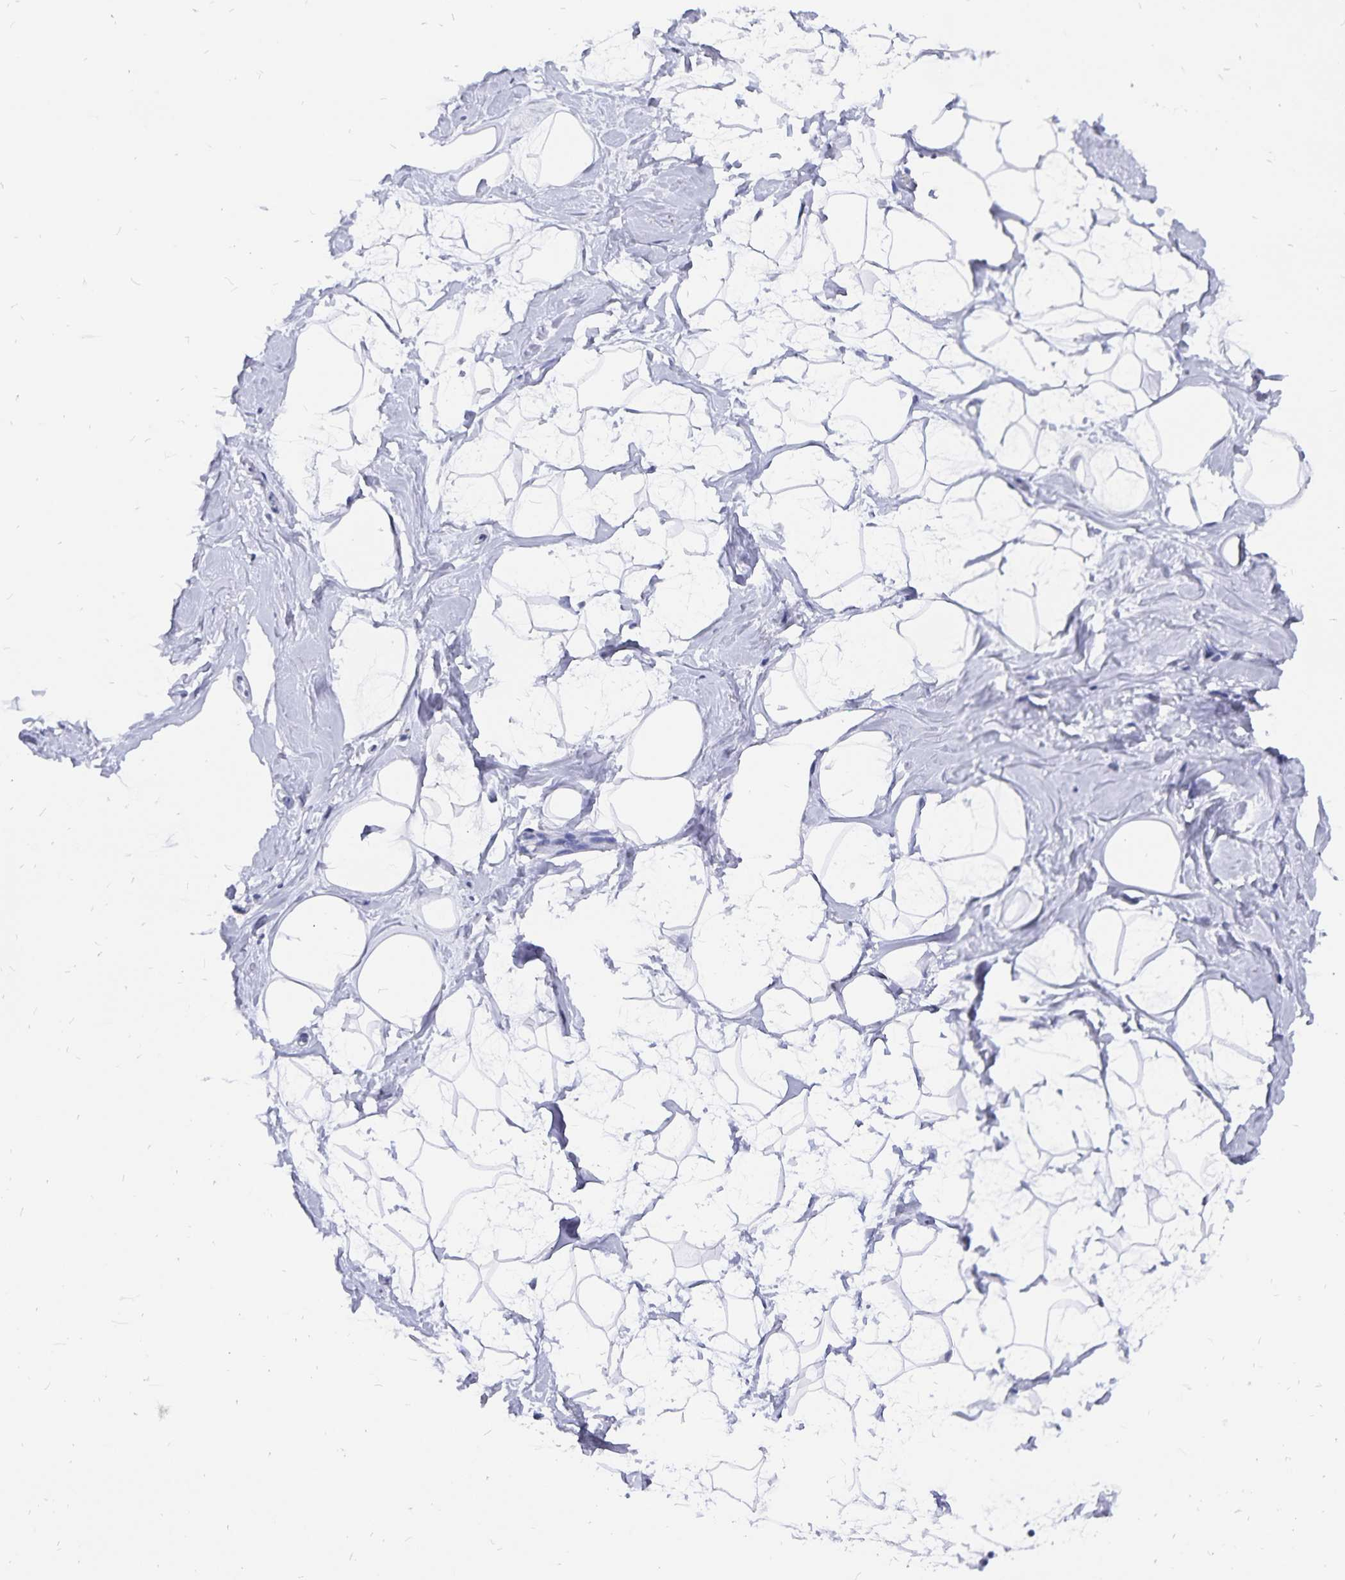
{"staining": {"intensity": "negative", "quantity": "none", "location": "none"}, "tissue": "breast", "cell_type": "Adipocytes", "image_type": "normal", "snomed": [{"axis": "morphology", "description": "Normal tissue, NOS"}, {"axis": "topography", "description": "Breast"}], "caption": "This is an immunohistochemistry micrograph of benign breast. There is no positivity in adipocytes.", "gene": "ADH1A", "patient": {"sex": "female", "age": 32}}